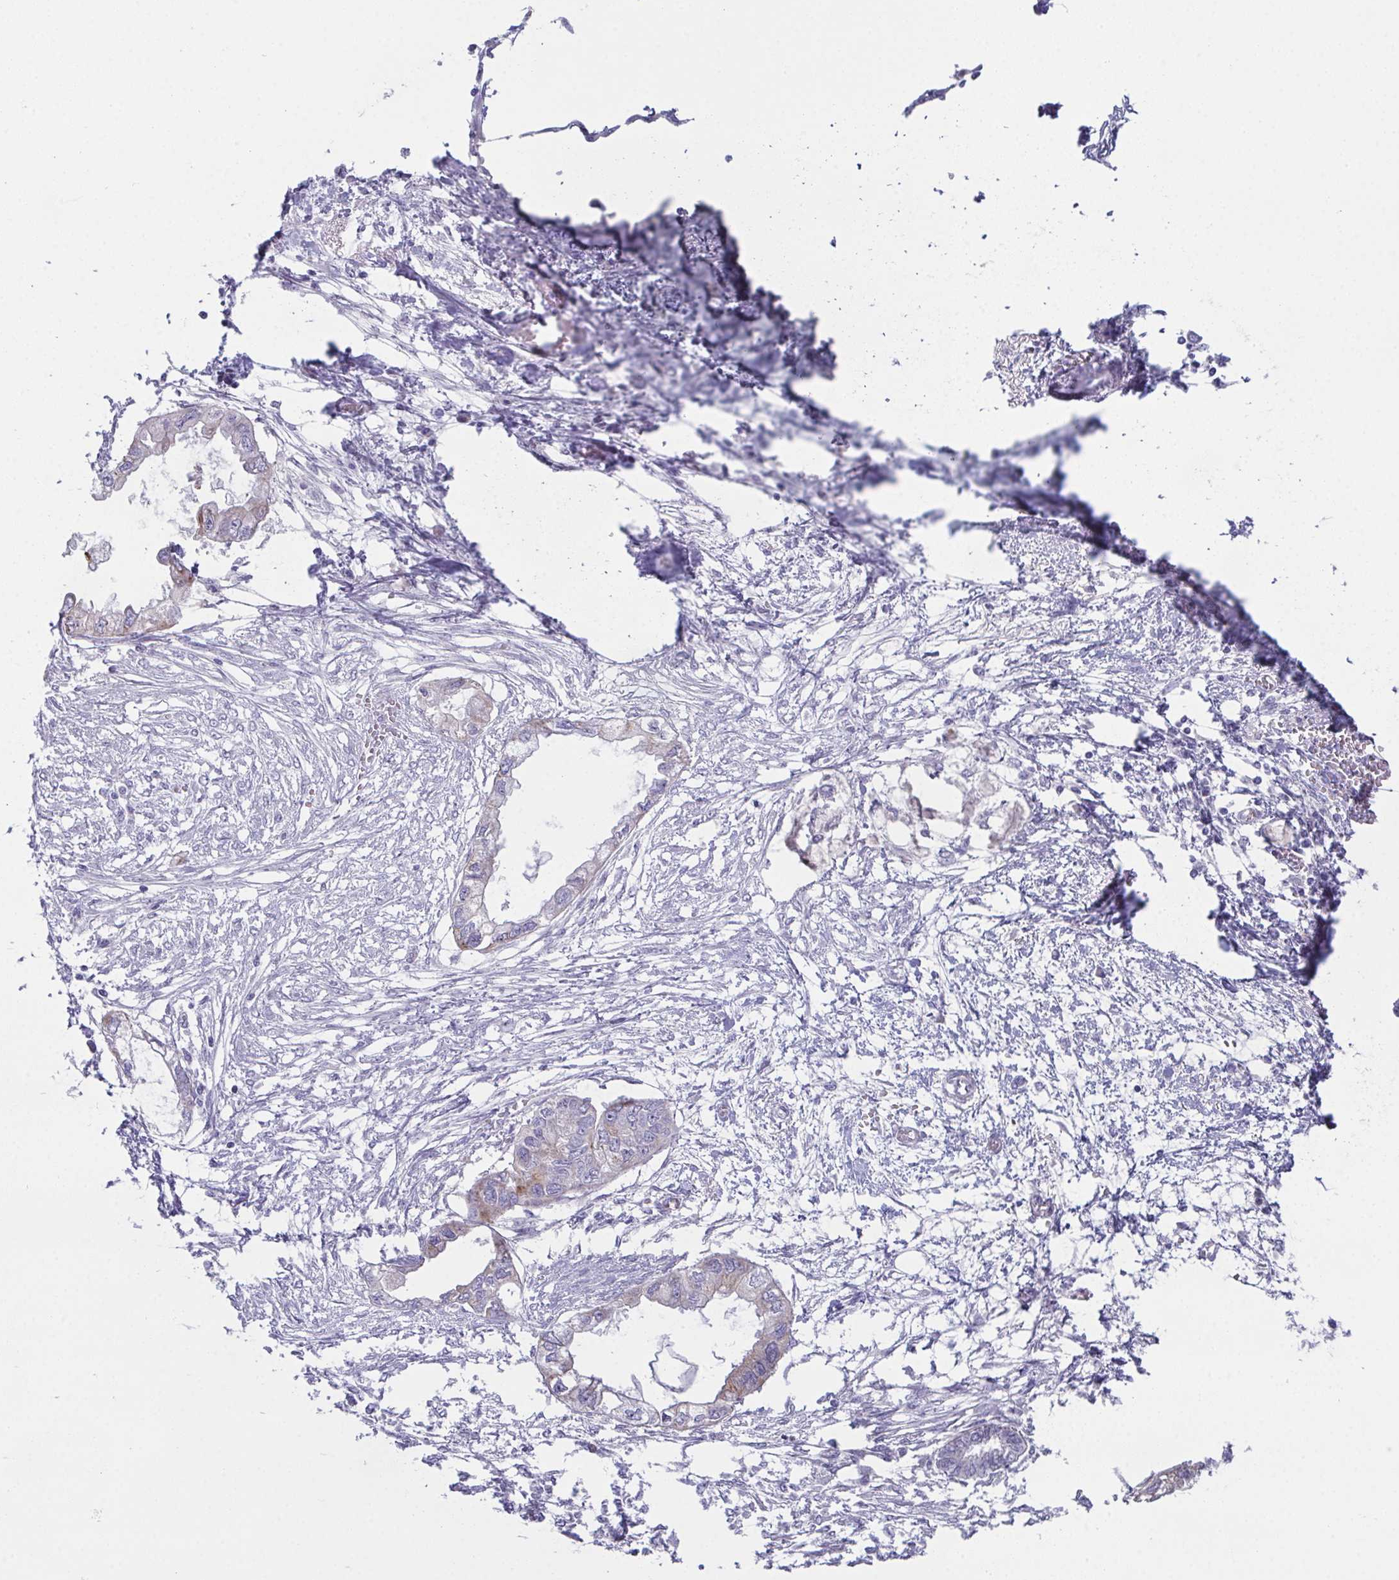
{"staining": {"intensity": "weak", "quantity": "<25%", "location": "cytoplasmic/membranous"}, "tissue": "endometrial cancer", "cell_type": "Tumor cells", "image_type": "cancer", "snomed": [{"axis": "morphology", "description": "Adenocarcinoma, NOS"}, {"axis": "morphology", "description": "Adenocarcinoma, metastatic, NOS"}, {"axis": "topography", "description": "Adipose tissue"}, {"axis": "topography", "description": "Endometrium"}], "caption": "Human adenocarcinoma (endometrial) stained for a protein using immunohistochemistry (IHC) reveals no staining in tumor cells.", "gene": "TEX19", "patient": {"sex": "female", "age": 67}}